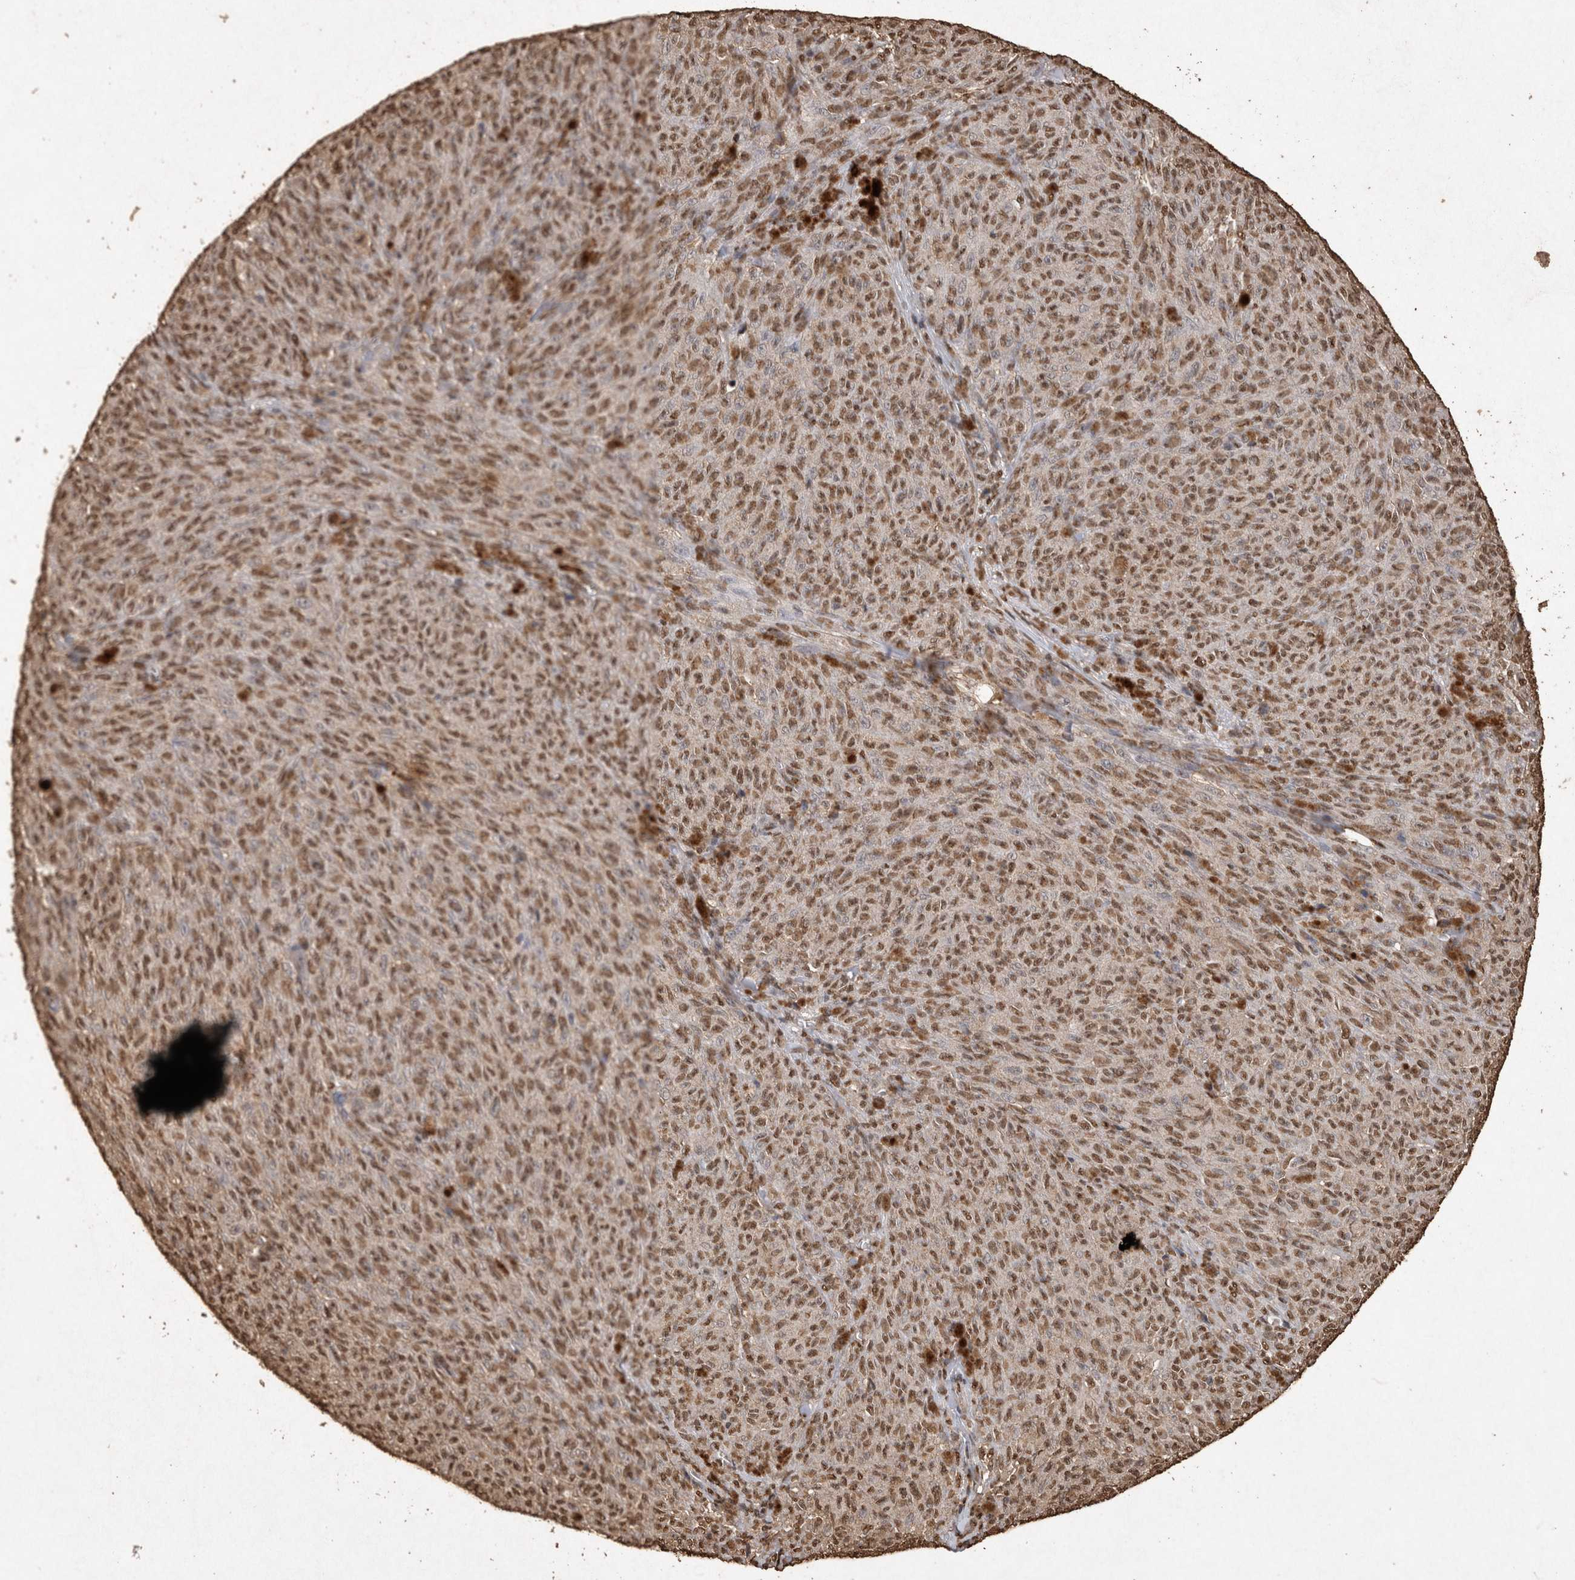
{"staining": {"intensity": "moderate", "quantity": ">75%", "location": "nuclear"}, "tissue": "melanoma", "cell_type": "Tumor cells", "image_type": "cancer", "snomed": [{"axis": "morphology", "description": "Malignant melanoma, NOS"}, {"axis": "topography", "description": "Skin"}], "caption": "This image displays immunohistochemistry (IHC) staining of melanoma, with medium moderate nuclear staining in approximately >75% of tumor cells.", "gene": "OAS2", "patient": {"sex": "female", "age": 82}}